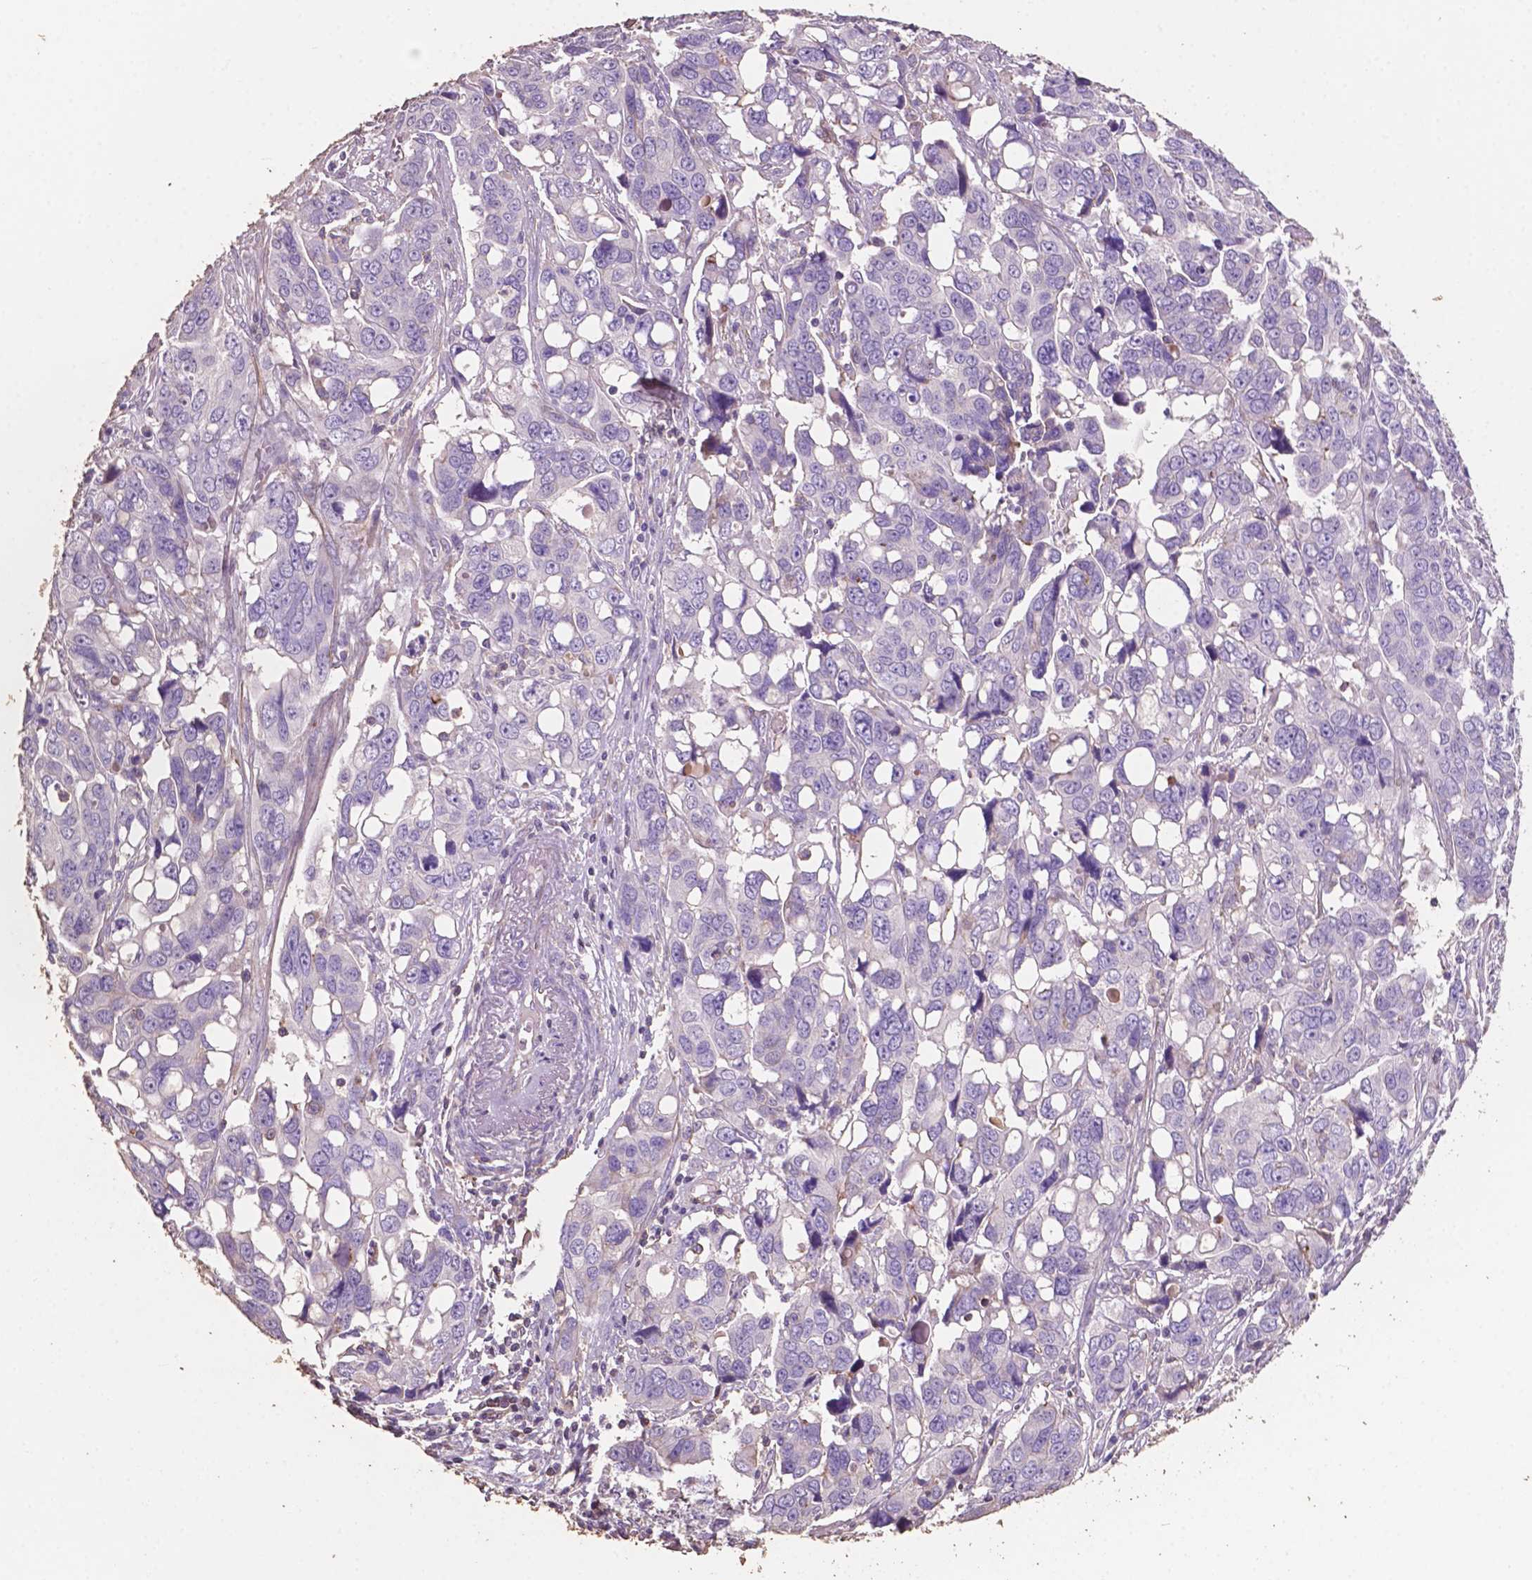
{"staining": {"intensity": "negative", "quantity": "none", "location": "none"}, "tissue": "ovarian cancer", "cell_type": "Tumor cells", "image_type": "cancer", "snomed": [{"axis": "morphology", "description": "Carcinoma, endometroid"}, {"axis": "topography", "description": "Ovary"}], "caption": "Immunohistochemistry photomicrograph of ovarian cancer stained for a protein (brown), which displays no positivity in tumor cells. The staining is performed using DAB (3,3'-diaminobenzidine) brown chromogen with nuclei counter-stained in using hematoxylin.", "gene": "COMMD4", "patient": {"sex": "female", "age": 78}}